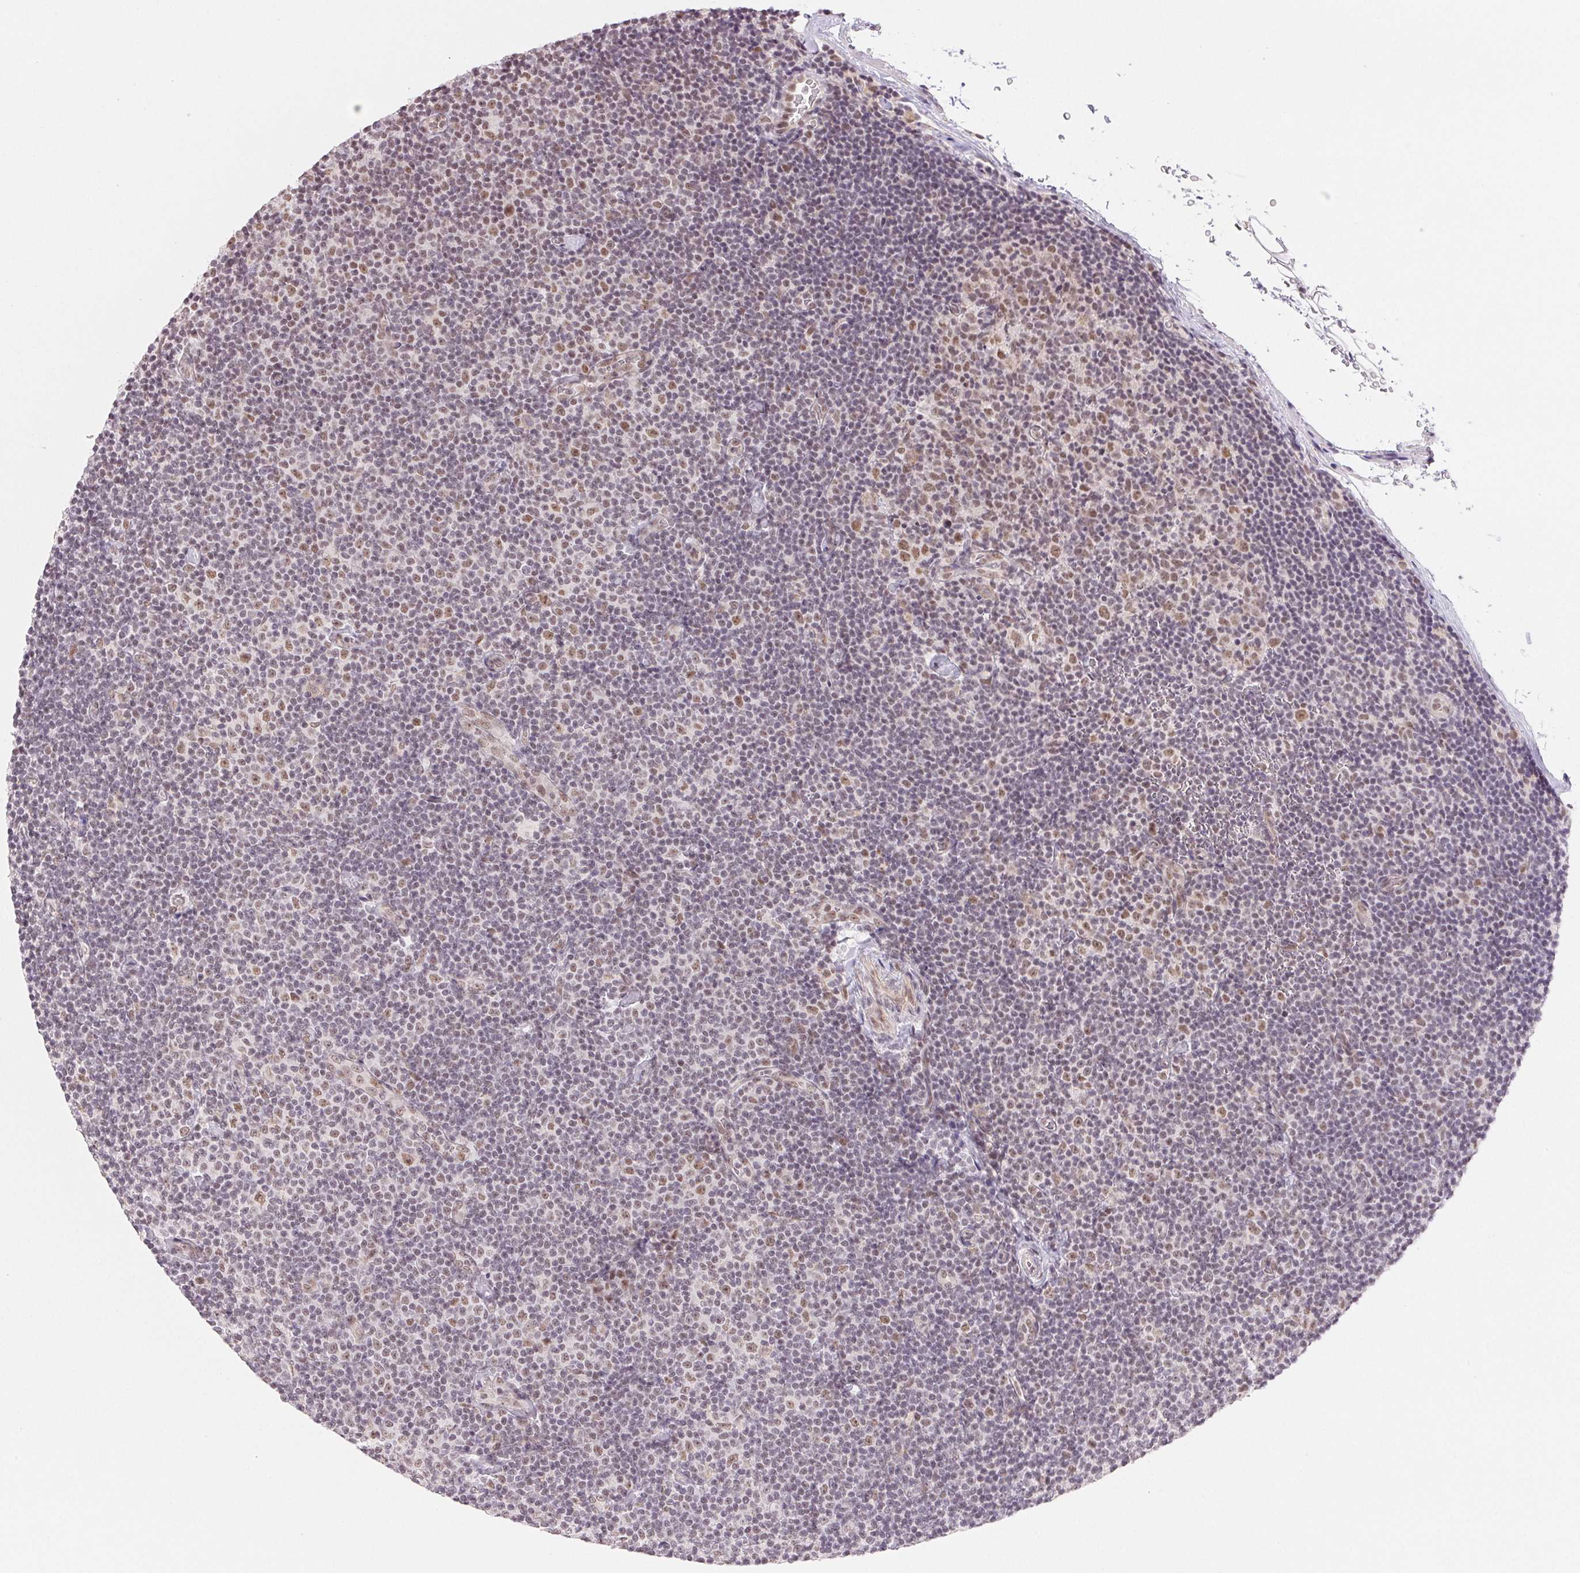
{"staining": {"intensity": "moderate", "quantity": "<25%", "location": "nuclear"}, "tissue": "lymphoma", "cell_type": "Tumor cells", "image_type": "cancer", "snomed": [{"axis": "morphology", "description": "Malignant lymphoma, non-Hodgkin's type, Low grade"}, {"axis": "topography", "description": "Lymph node"}], "caption": "The image exhibits staining of lymphoma, revealing moderate nuclear protein positivity (brown color) within tumor cells. (DAB IHC, brown staining for protein, blue staining for nuclei).", "gene": "PRPF18", "patient": {"sex": "male", "age": 81}}